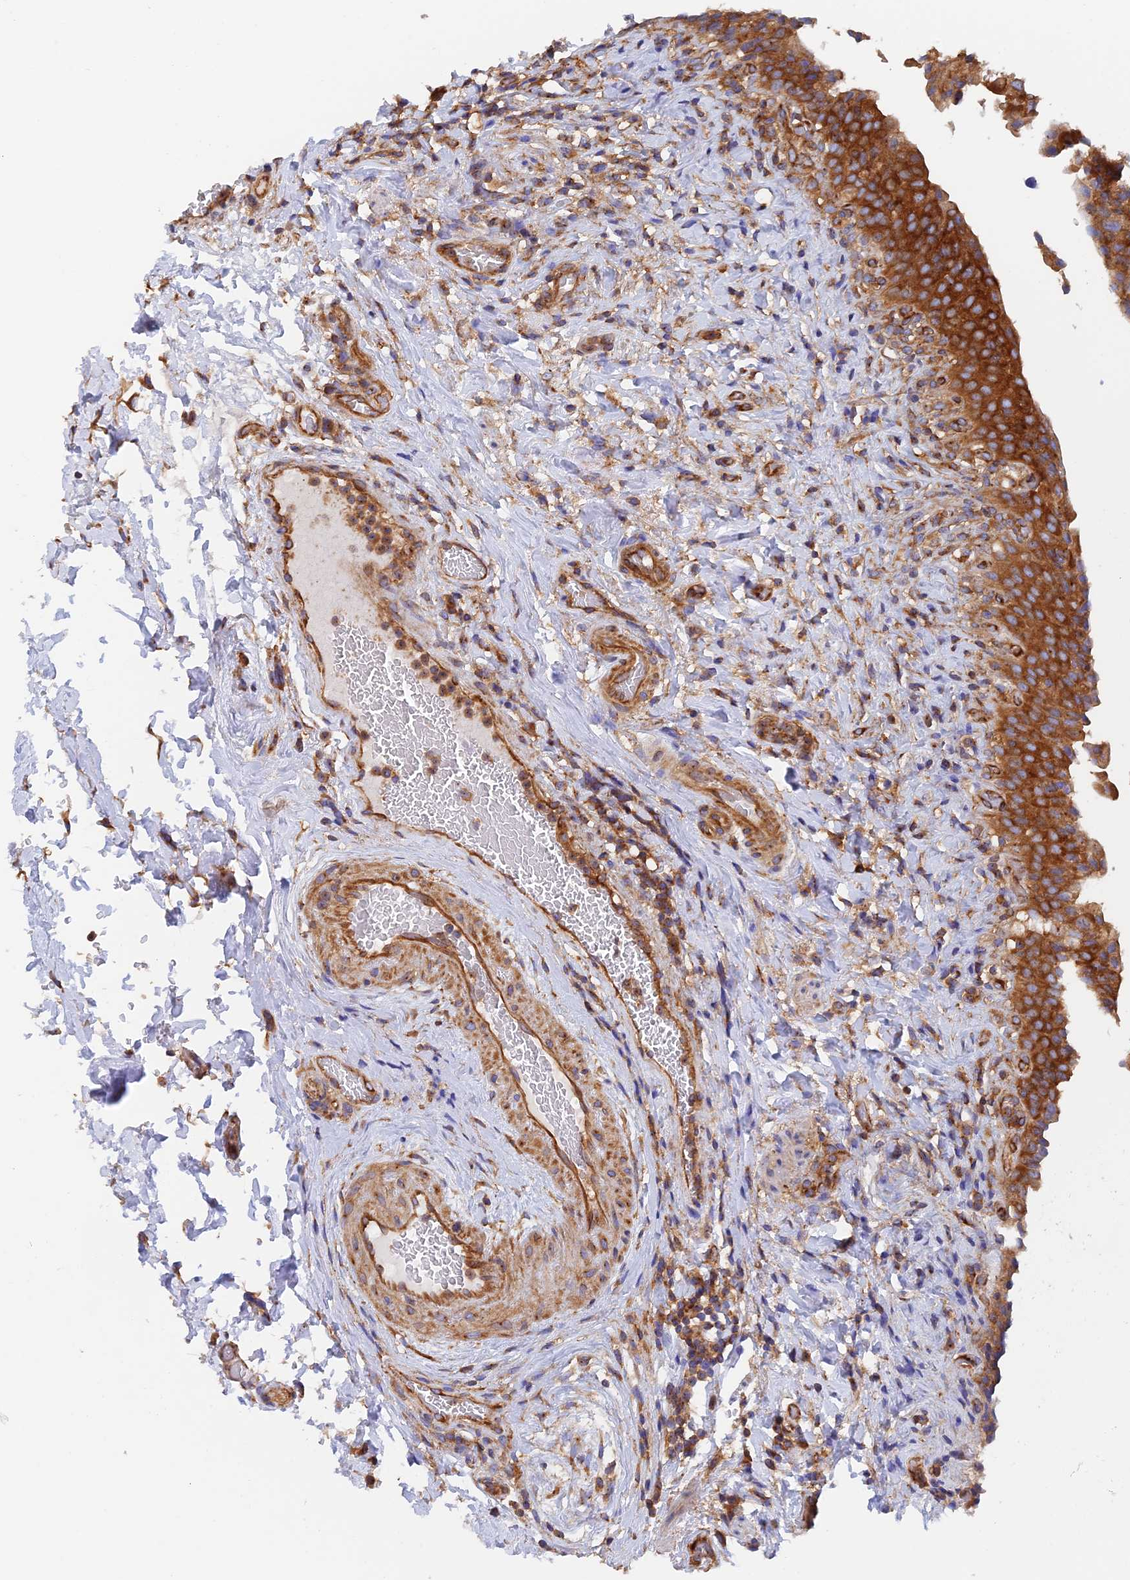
{"staining": {"intensity": "strong", "quantity": ">75%", "location": "cytoplasmic/membranous"}, "tissue": "urinary bladder", "cell_type": "Urothelial cells", "image_type": "normal", "snomed": [{"axis": "morphology", "description": "Normal tissue, NOS"}, {"axis": "morphology", "description": "Inflammation, NOS"}, {"axis": "topography", "description": "Urinary bladder"}], "caption": "Normal urinary bladder shows strong cytoplasmic/membranous staining in approximately >75% of urothelial cells, visualized by immunohistochemistry.", "gene": "DCTN2", "patient": {"sex": "male", "age": 64}}